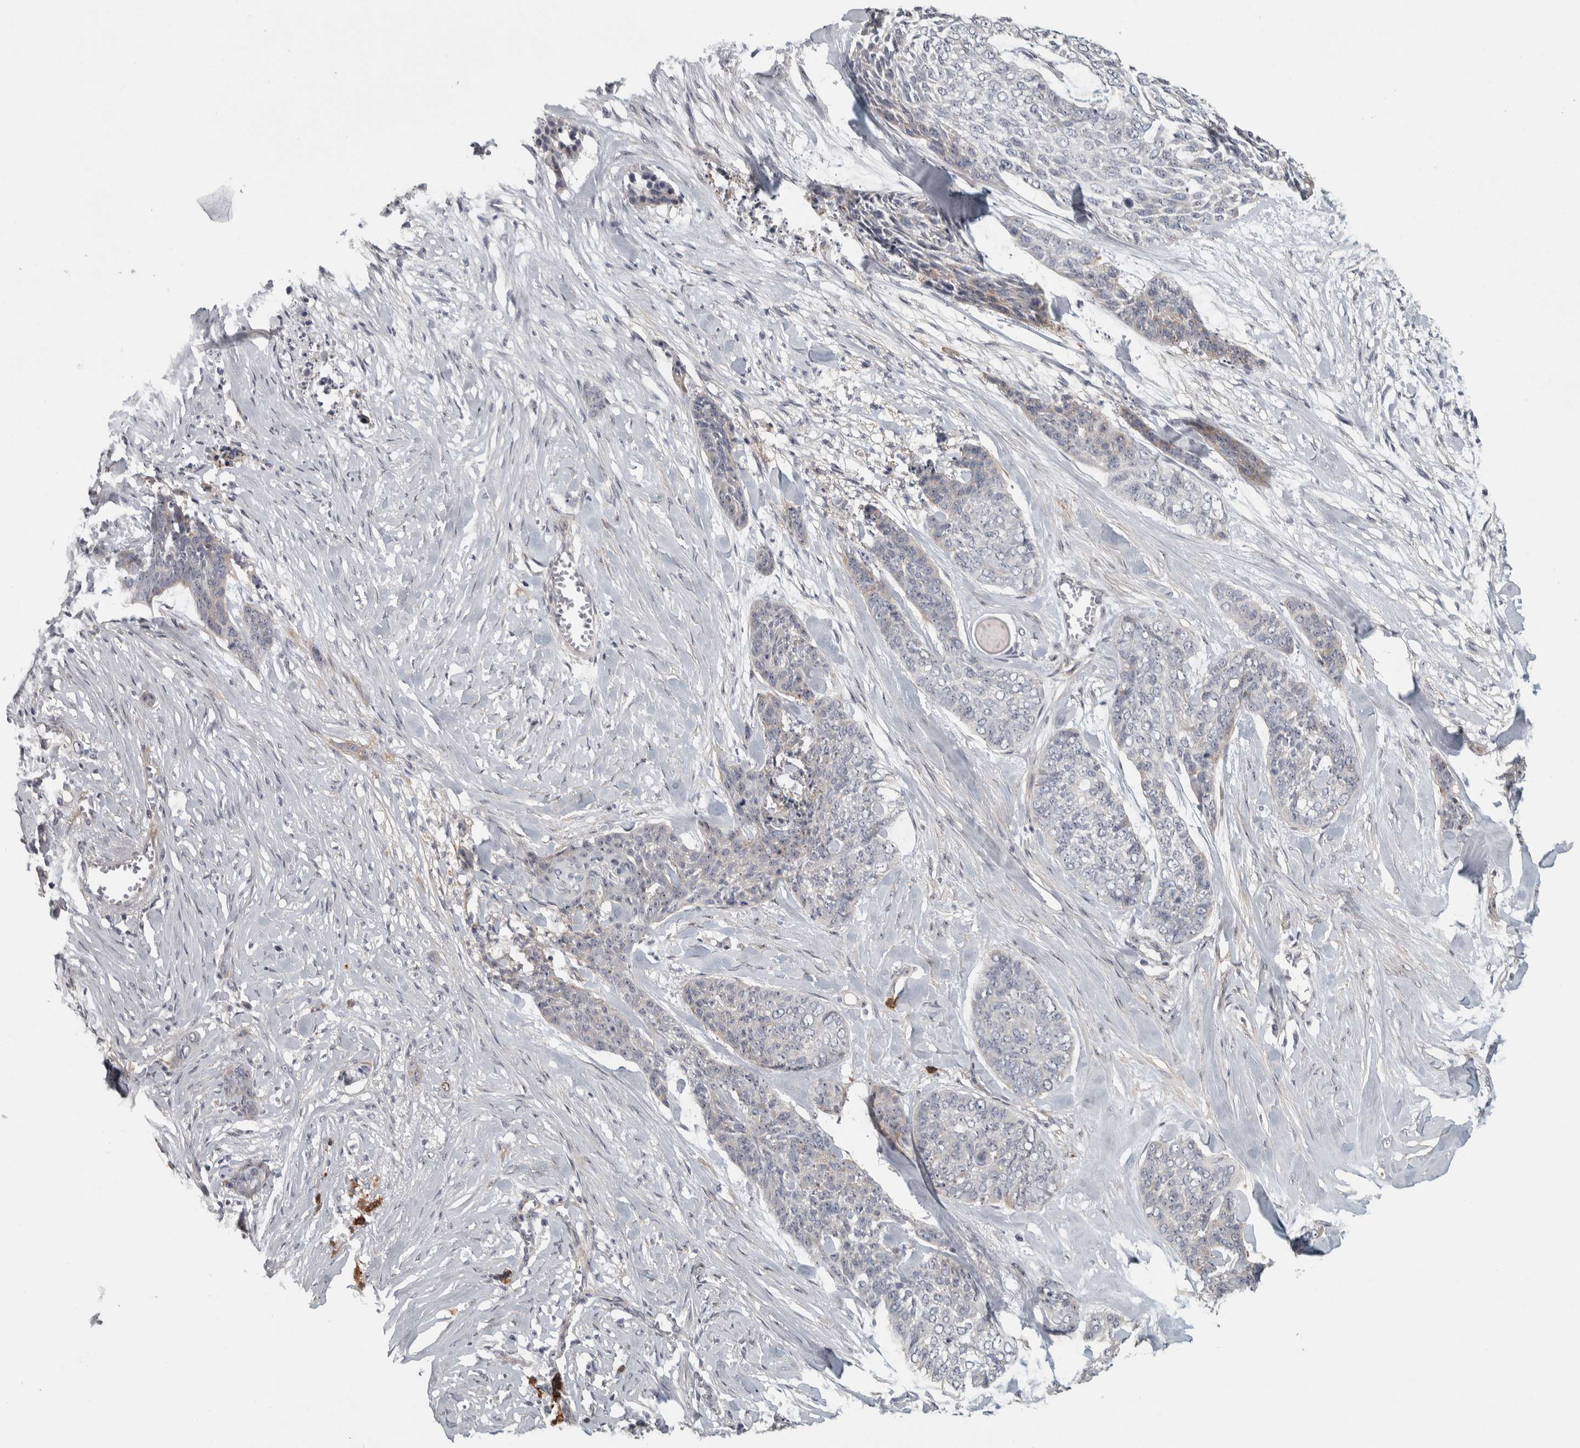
{"staining": {"intensity": "negative", "quantity": "none", "location": "none"}, "tissue": "skin cancer", "cell_type": "Tumor cells", "image_type": "cancer", "snomed": [{"axis": "morphology", "description": "Basal cell carcinoma"}, {"axis": "topography", "description": "Skin"}], "caption": "Skin cancer was stained to show a protein in brown. There is no significant expression in tumor cells.", "gene": "DCAF10", "patient": {"sex": "female", "age": 64}}